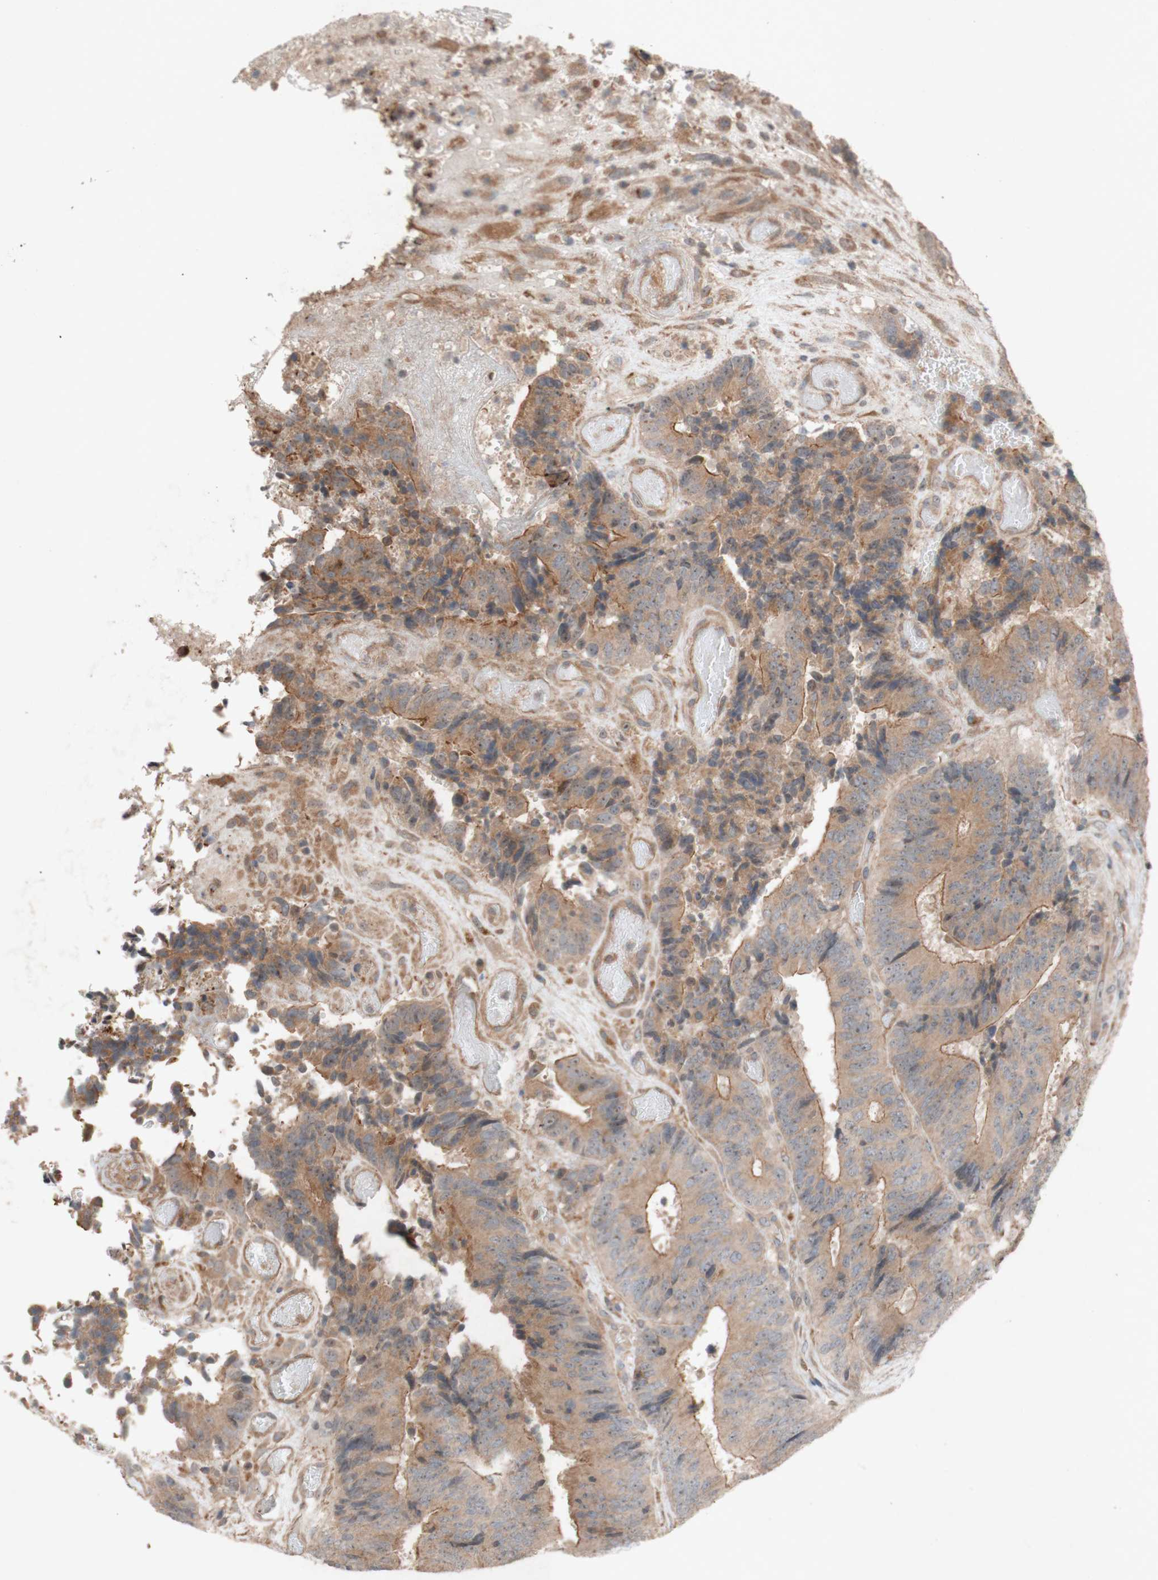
{"staining": {"intensity": "moderate", "quantity": ">75%", "location": "cytoplasmic/membranous"}, "tissue": "colorectal cancer", "cell_type": "Tumor cells", "image_type": "cancer", "snomed": [{"axis": "morphology", "description": "Adenocarcinoma, NOS"}, {"axis": "topography", "description": "Rectum"}], "caption": "DAB immunohistochemical staining of colorectal adenocarcinoma displays moderate cytoplasmic/membranous protein positivity in about >75% of tumor cells.", "gene": "ATP6V1F", "patient": {"sex": "male", "age": 72}}